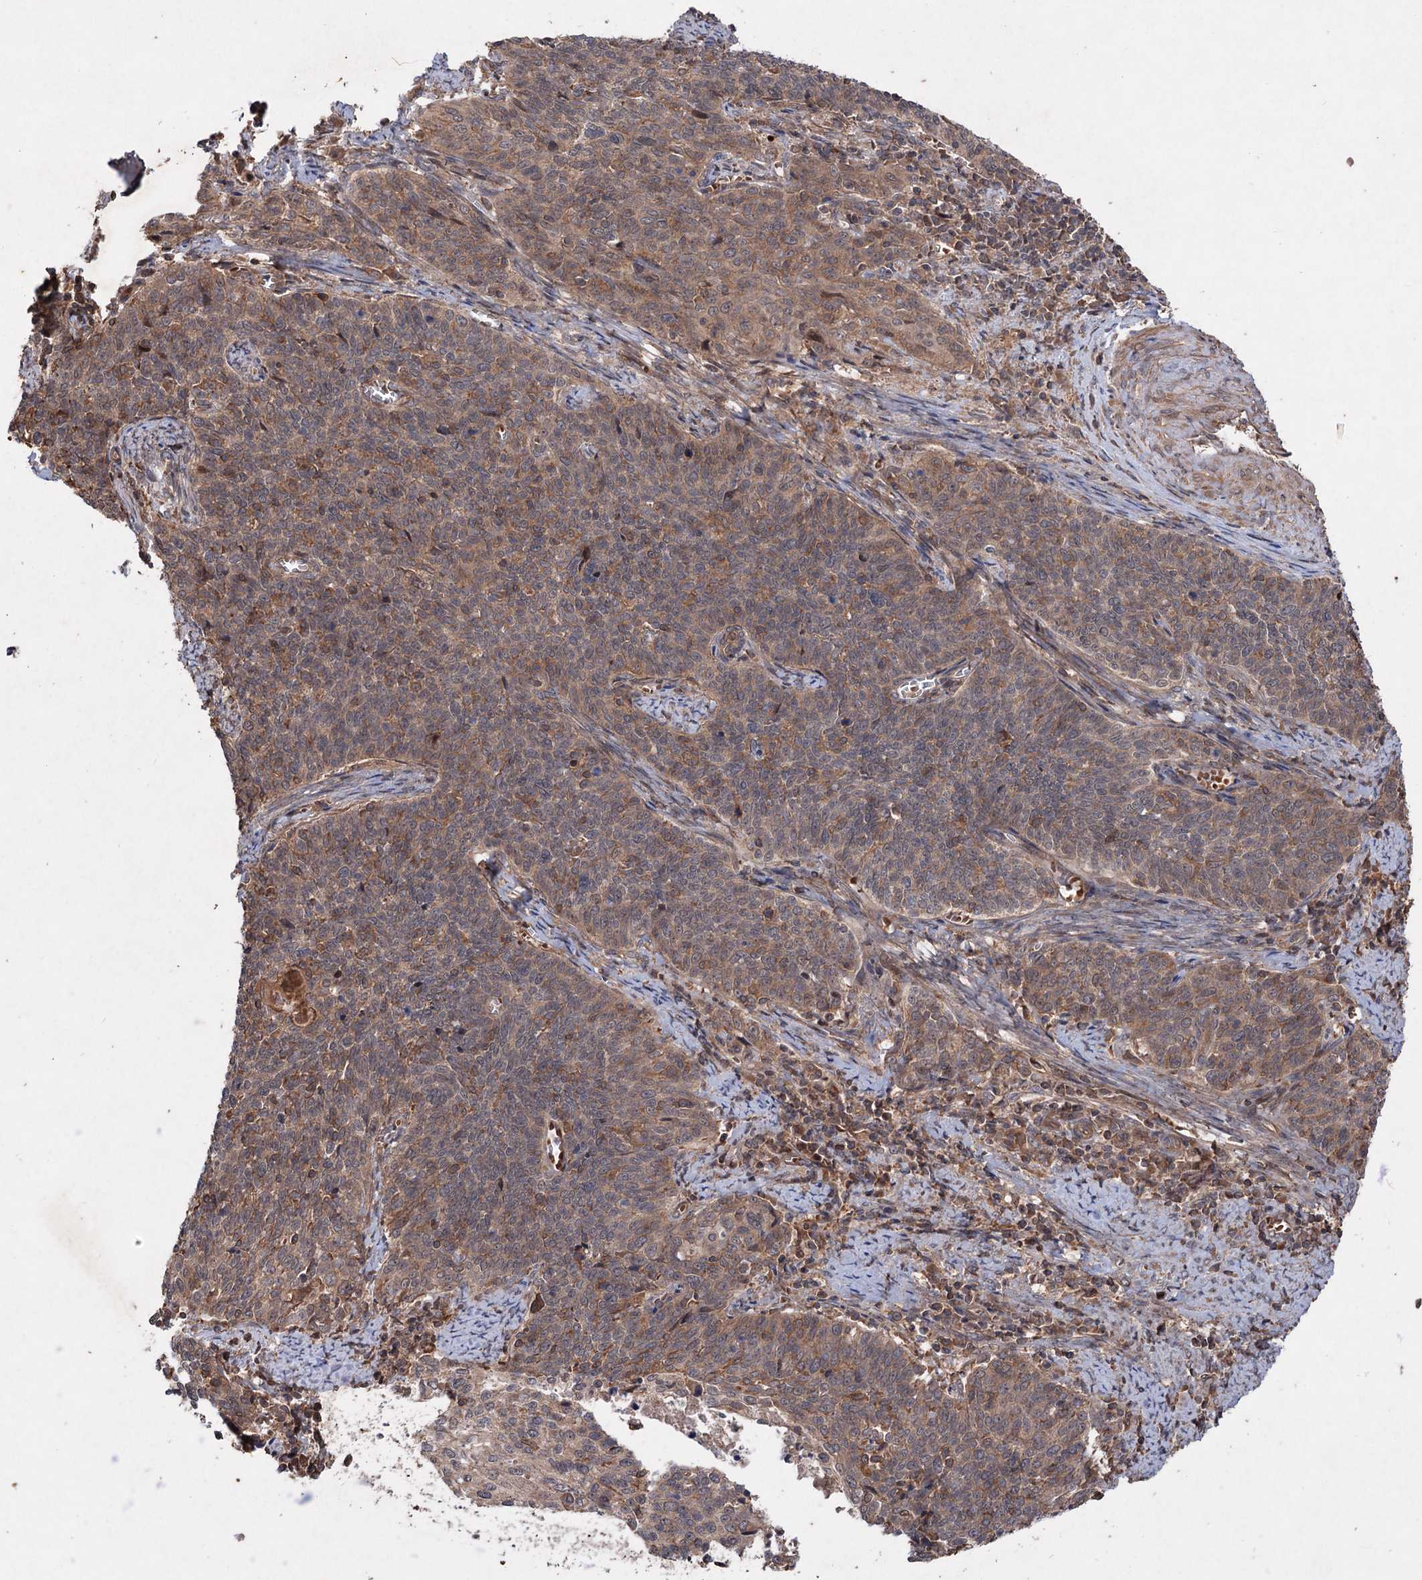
{"staining": {"intensity": "weak", "quantity": ">75%", "location": "cytoplasmic/membranous"}, "tissue": "cervical cancer", "cell_type": "Tumor cells", "image_type": "cancer", "snomed": [{"axis": "morphology", "description": "Squamous cell carcinoma, NOS"}, {"axis": "topography", "description": "Cervix"}], "caption": "The image demonstrates a brown stain indicating the presence of a protein in the cytoplasmic/membranous of tumor cells in cervical squamous cell carcinoma. The staining was performed using DAB, with brown indicating positive protein expression. Nuclei are stained blue with hematoxylin.", "gene": "ADK", "patient": {"sex": "female", "age": 39}}